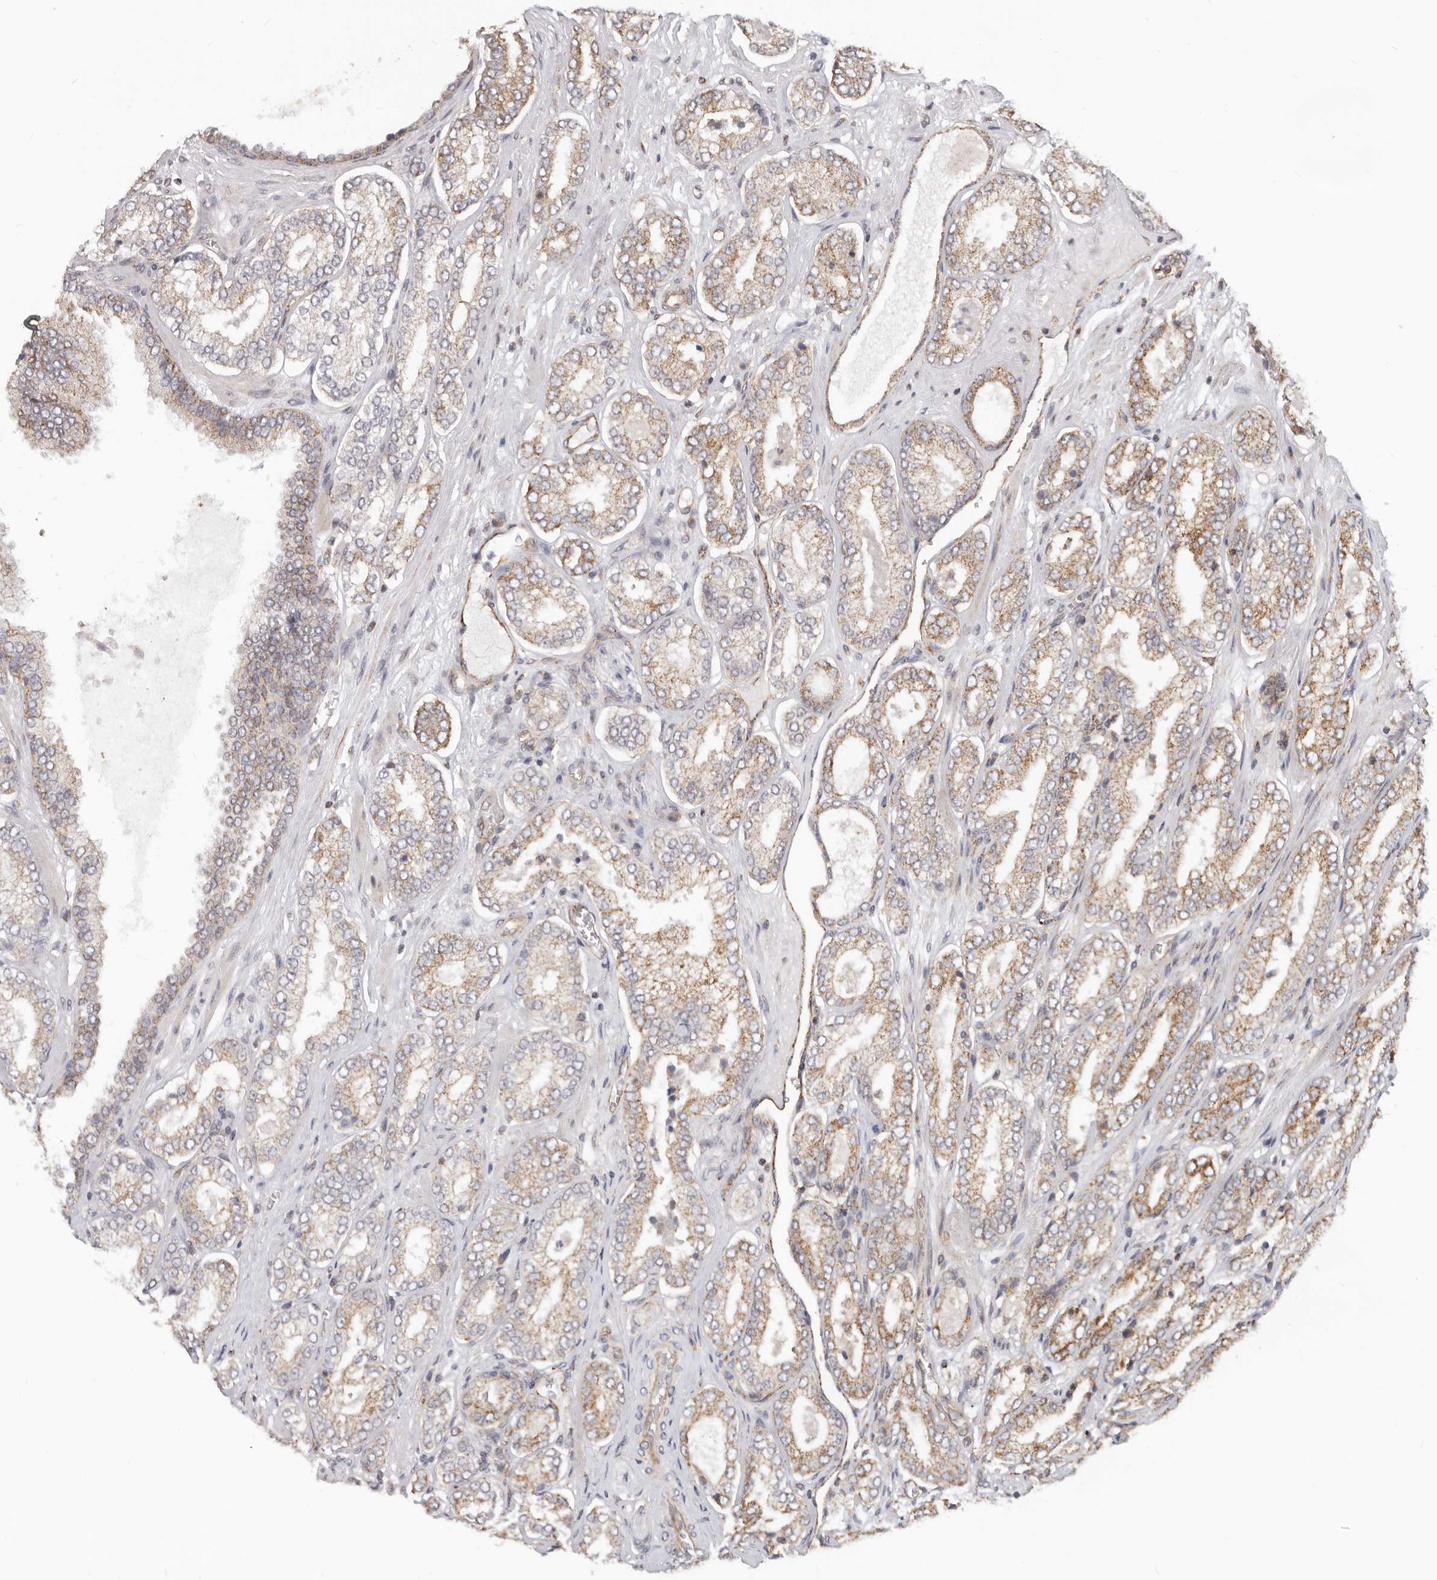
{"staining": {"intensity": "moderate", "quantity": "25%-75%", "location": "cytoplasmic/membranous"}, "tissue": "prostate cancer", "cell_type": "Tumor cells", "image_type": "cancer", "snomed": [{"axis": "morphology", "description": "Adenocarcinoma, Low grade"}, {"axis": "topography", "description": "Prostate"}], "caption": "Protein expression analysis of prostate adenocarcinoma (low-grade) displays moderate cytoplasmic/membranous expression in approximately 25%-75% of tumor cells.", "gene": "USP49", "patient": {"sex": "male", "age": 62}}